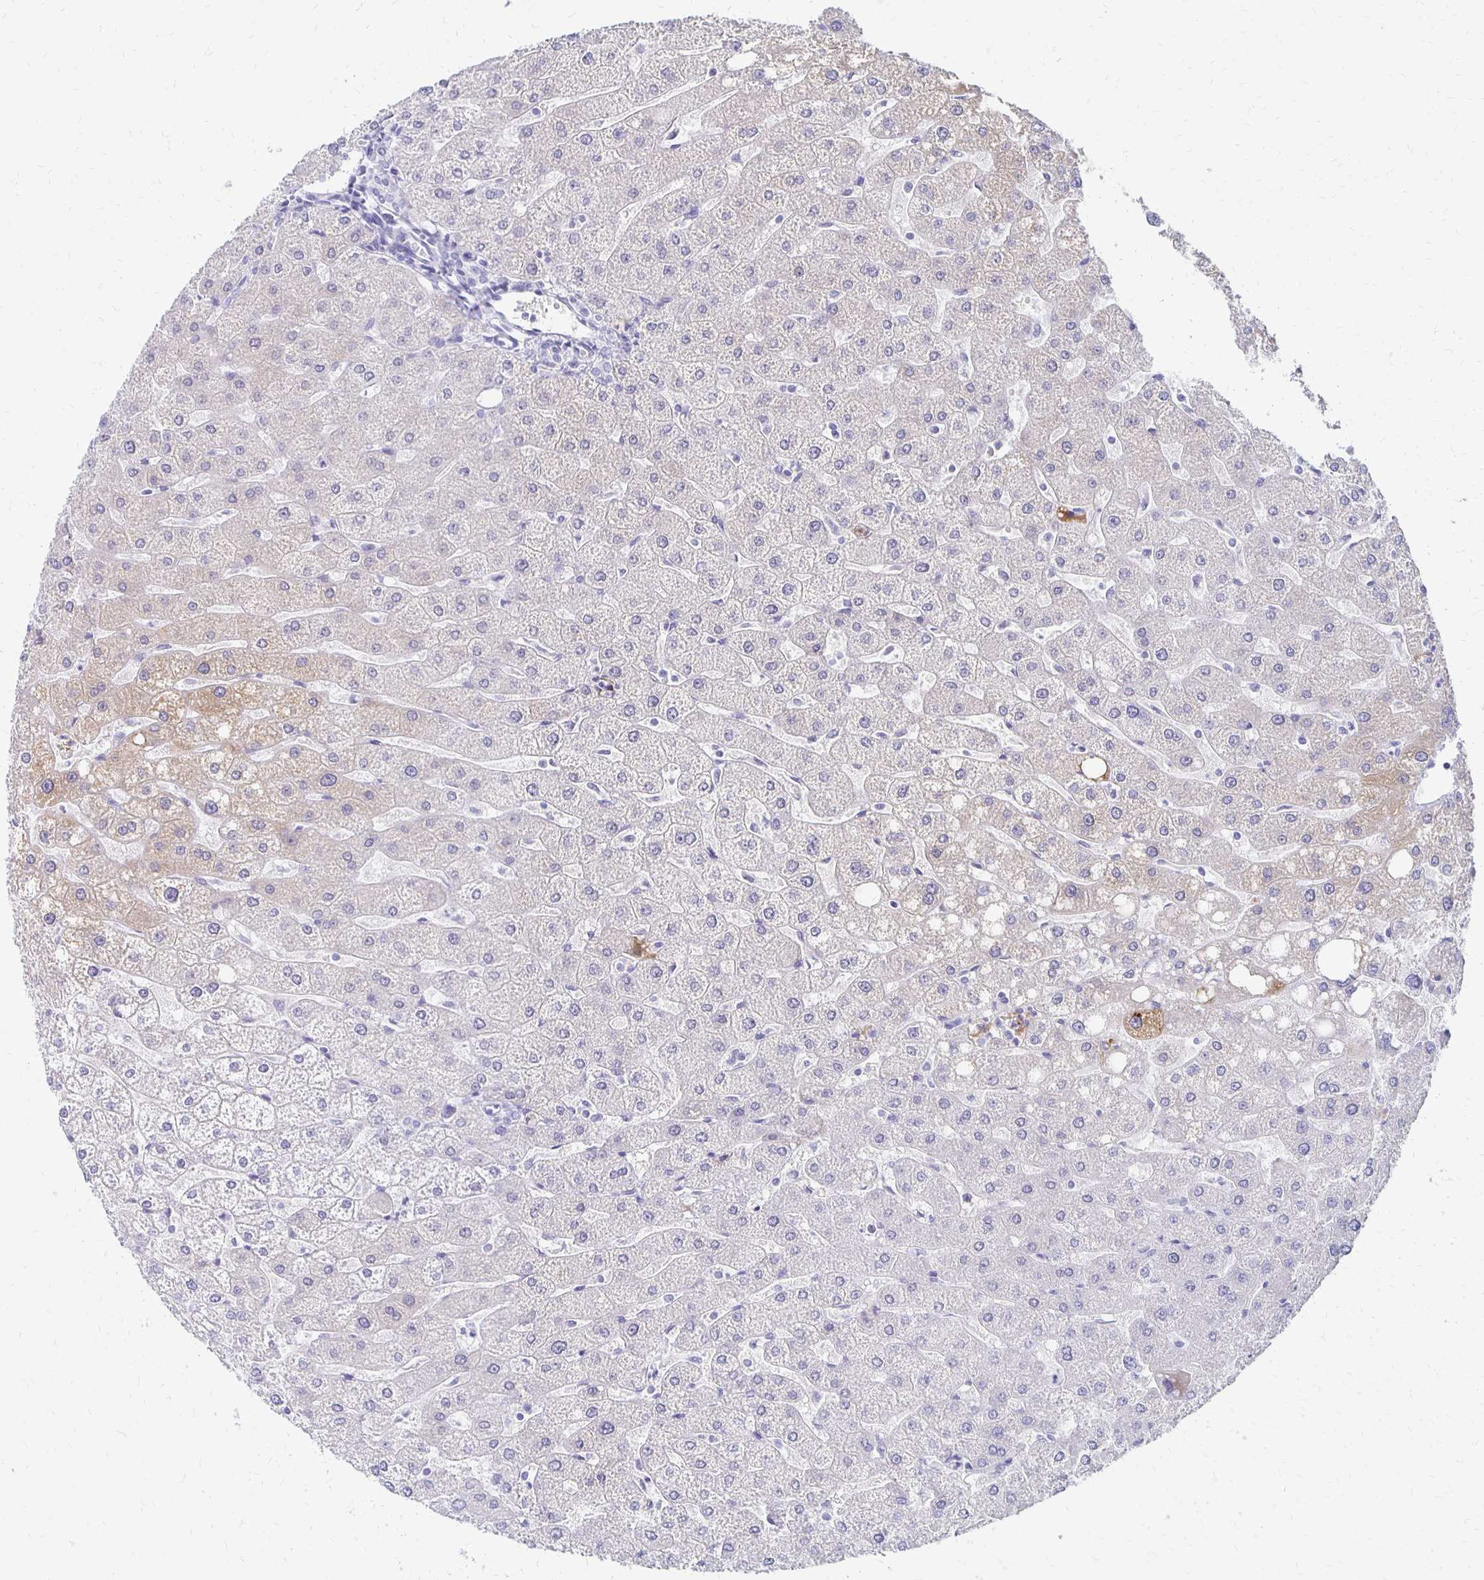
{"staining": {"intensity": "negative", "quantity": "none", "location": "none"}, "tissue": "liver", "cell_type": "Cholangiocytes", "image_type": "normal", "snomed": [{"axis": "morphology", "description": "Normal tissue, NOS"}, {"axis": "topography", "description": "Liver"}], "caption": "Cholangiocytes are negative for brown protein staining in unremarkable liver. (DAB immunohistochemistry (IHC), high magnification).", "gene": "SYT2", "patient": {"sex": "male", "age": 67}}